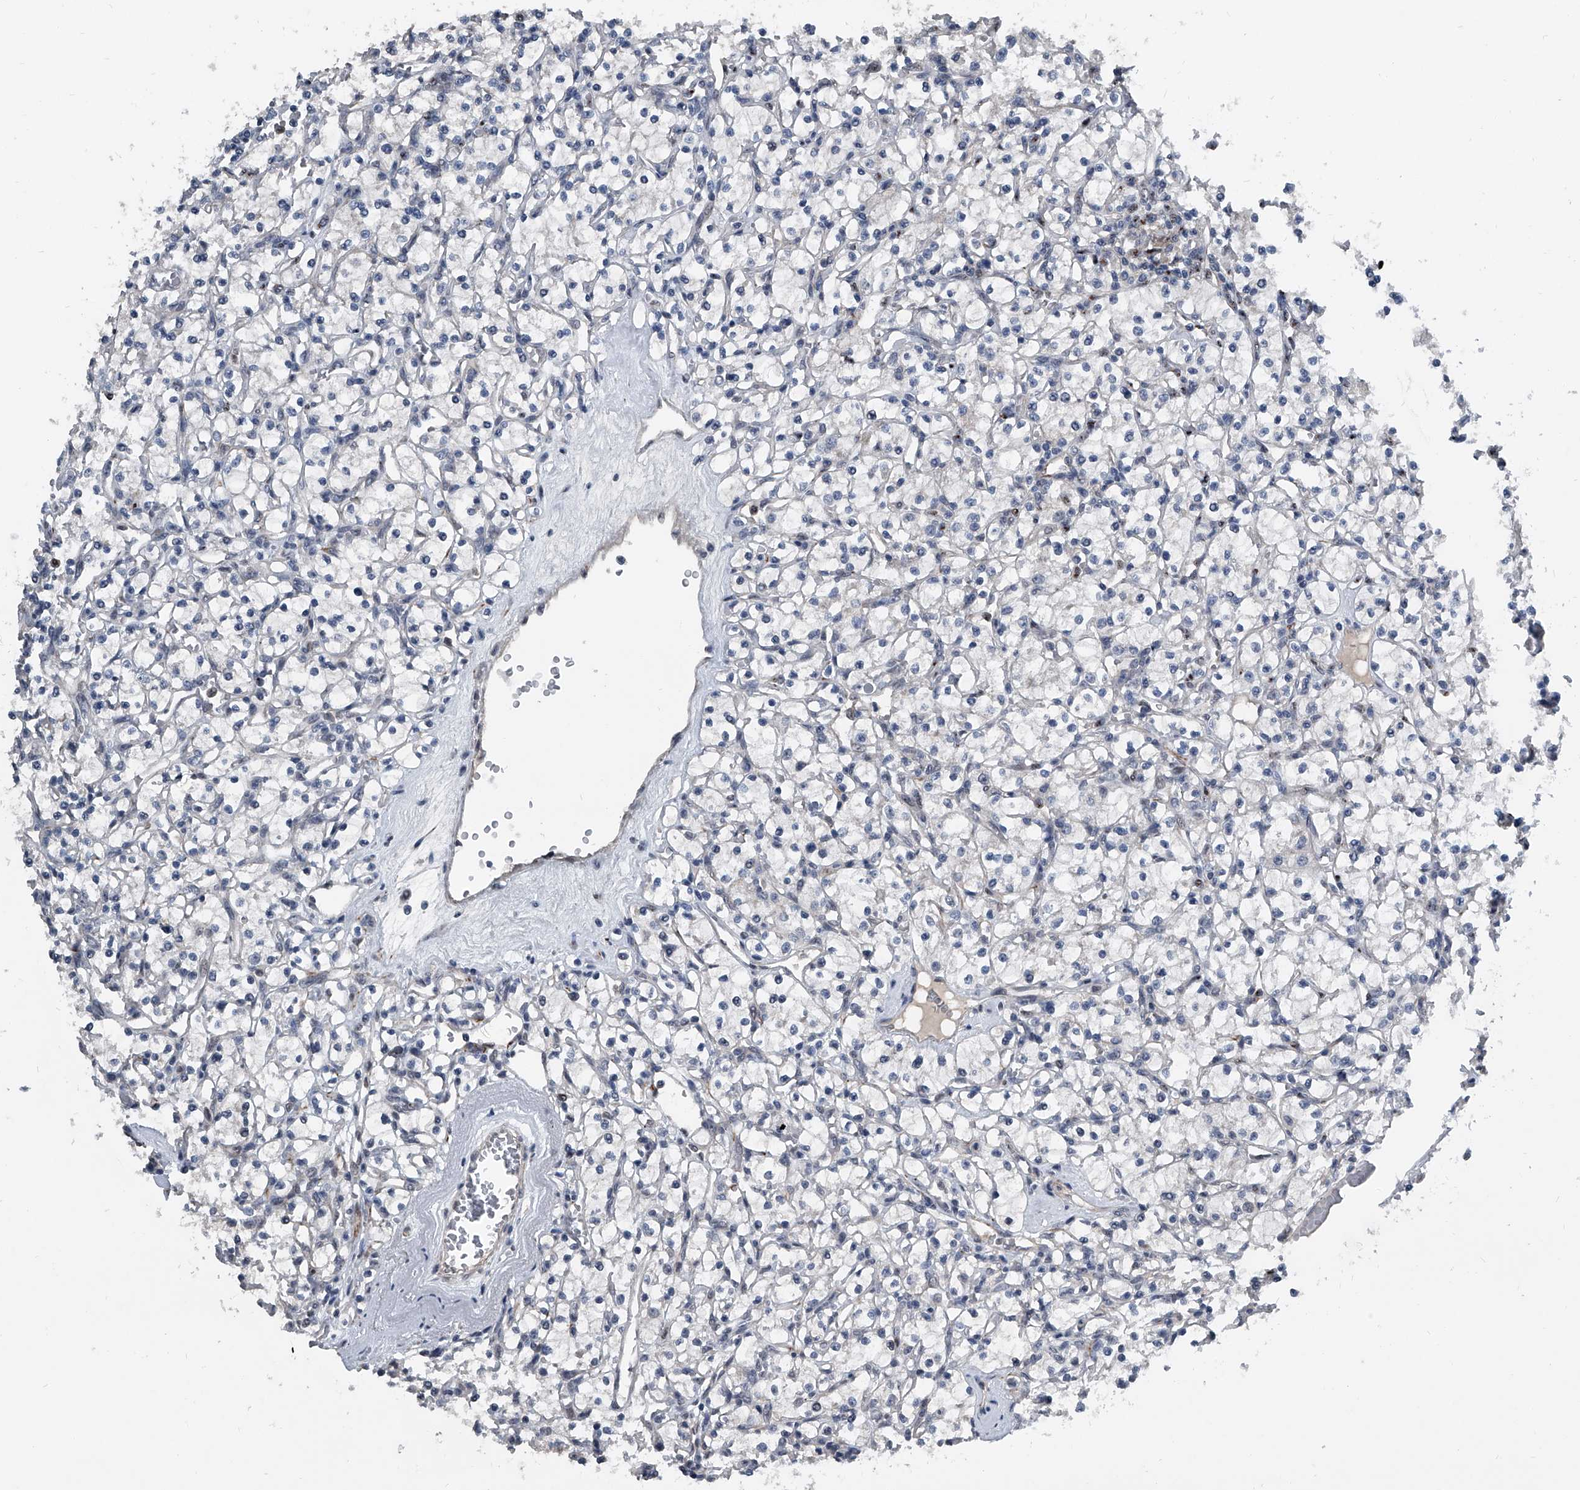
{"staining": {"intensity": "negative", "quantity": "none", "location": "none"}, "tissue": "renal cancer", "cell_type": "Tumor cells", "image_type": "cancer", "snomed": [{"axis": "morphology", "description": "Adenocarcinoma, NOS"}, {"axis": "topography", "description": "Kidney"}], "caption": "This is an immunohistochemistry (IHC) photomicrograph of renal cancer. There is no expression in tumor cells.", "gene": "MEN1", "patient": {"sex": "female", "age": 59}}